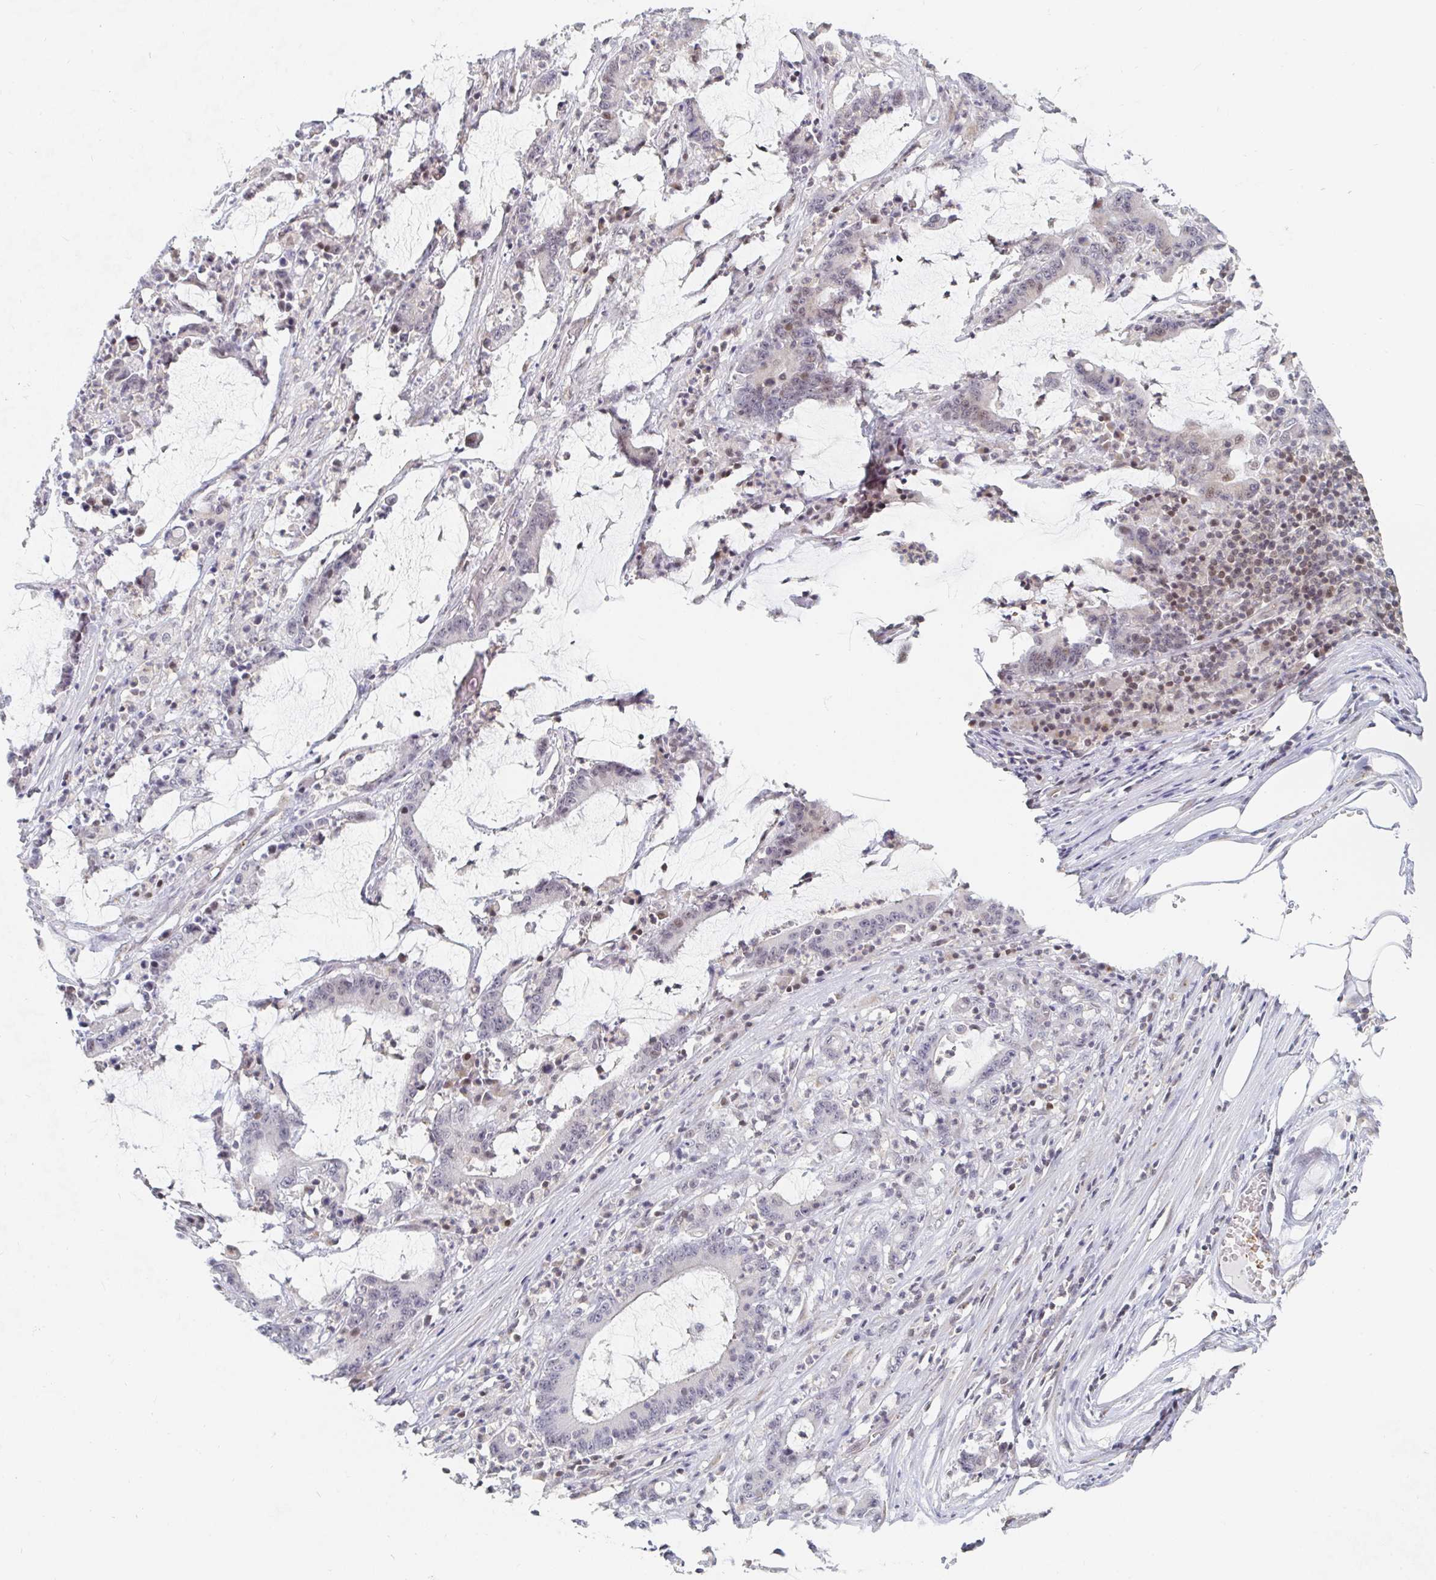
{"staining": {"intensity": "weak", "quantity": "<25%", "location": "nuclear"}, "tissue": "stomach cancer", "cell_type": "Tumor cells", "image_type": "cancer", "snomed": [{"axis": "morphology", "description": "Adenocarcinoma, NOS"}, {"axis": "topography", "description": "Stomach, upper"}], "caption": "Photomicrograph shows no significant protein staining in tumor cells of adenocarcinoma (stomach). The staining is performed using DAB (3,3'-diaminobenzidine) brown chromogen with nuclei counter-stained in using hematoxylin.", "gene": "CHD2", "patient": {"sex": "male", "age": 68}}